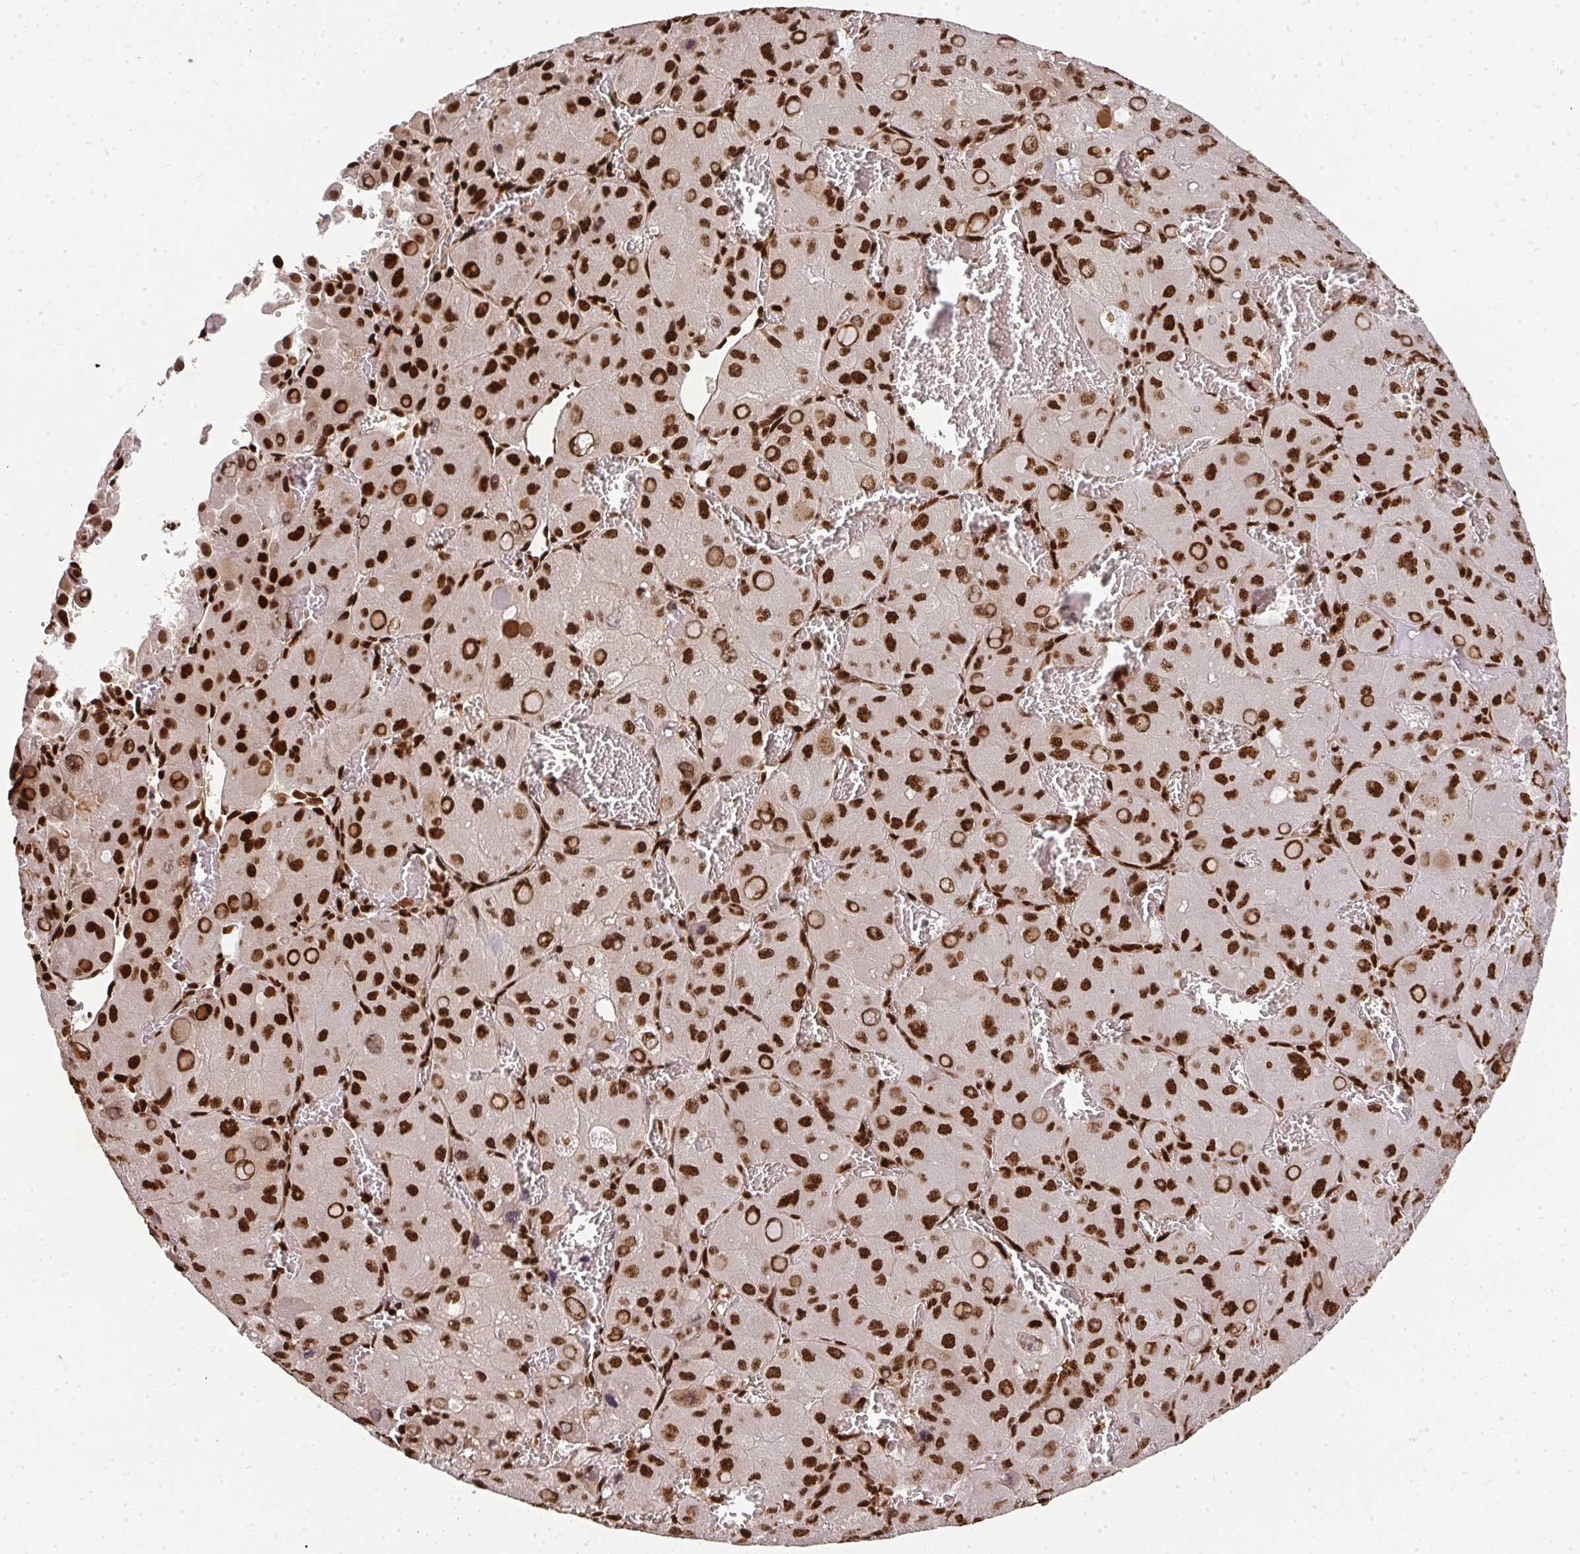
{"staining": {"intensity": "strong", "quantity": ">75%", "location": "nuclear"}, "tissue": "liver cancer", "cell_type": "Tumor cells", "image_type": "cancer", "snomed": [{"axis": "morphology", "description": "Carcinoma, Hepatocellular, NOS"}, {"axis": "topography", "description": "Liver"}], "caption": "The histopathology image exhibits a brown stain indicating the presence of a protein in the nuclear of tumor cells in hepatocellular carcinoma (liver).", "gene": "U2AF1", "patient": {"sex": "male", "age": 27}}